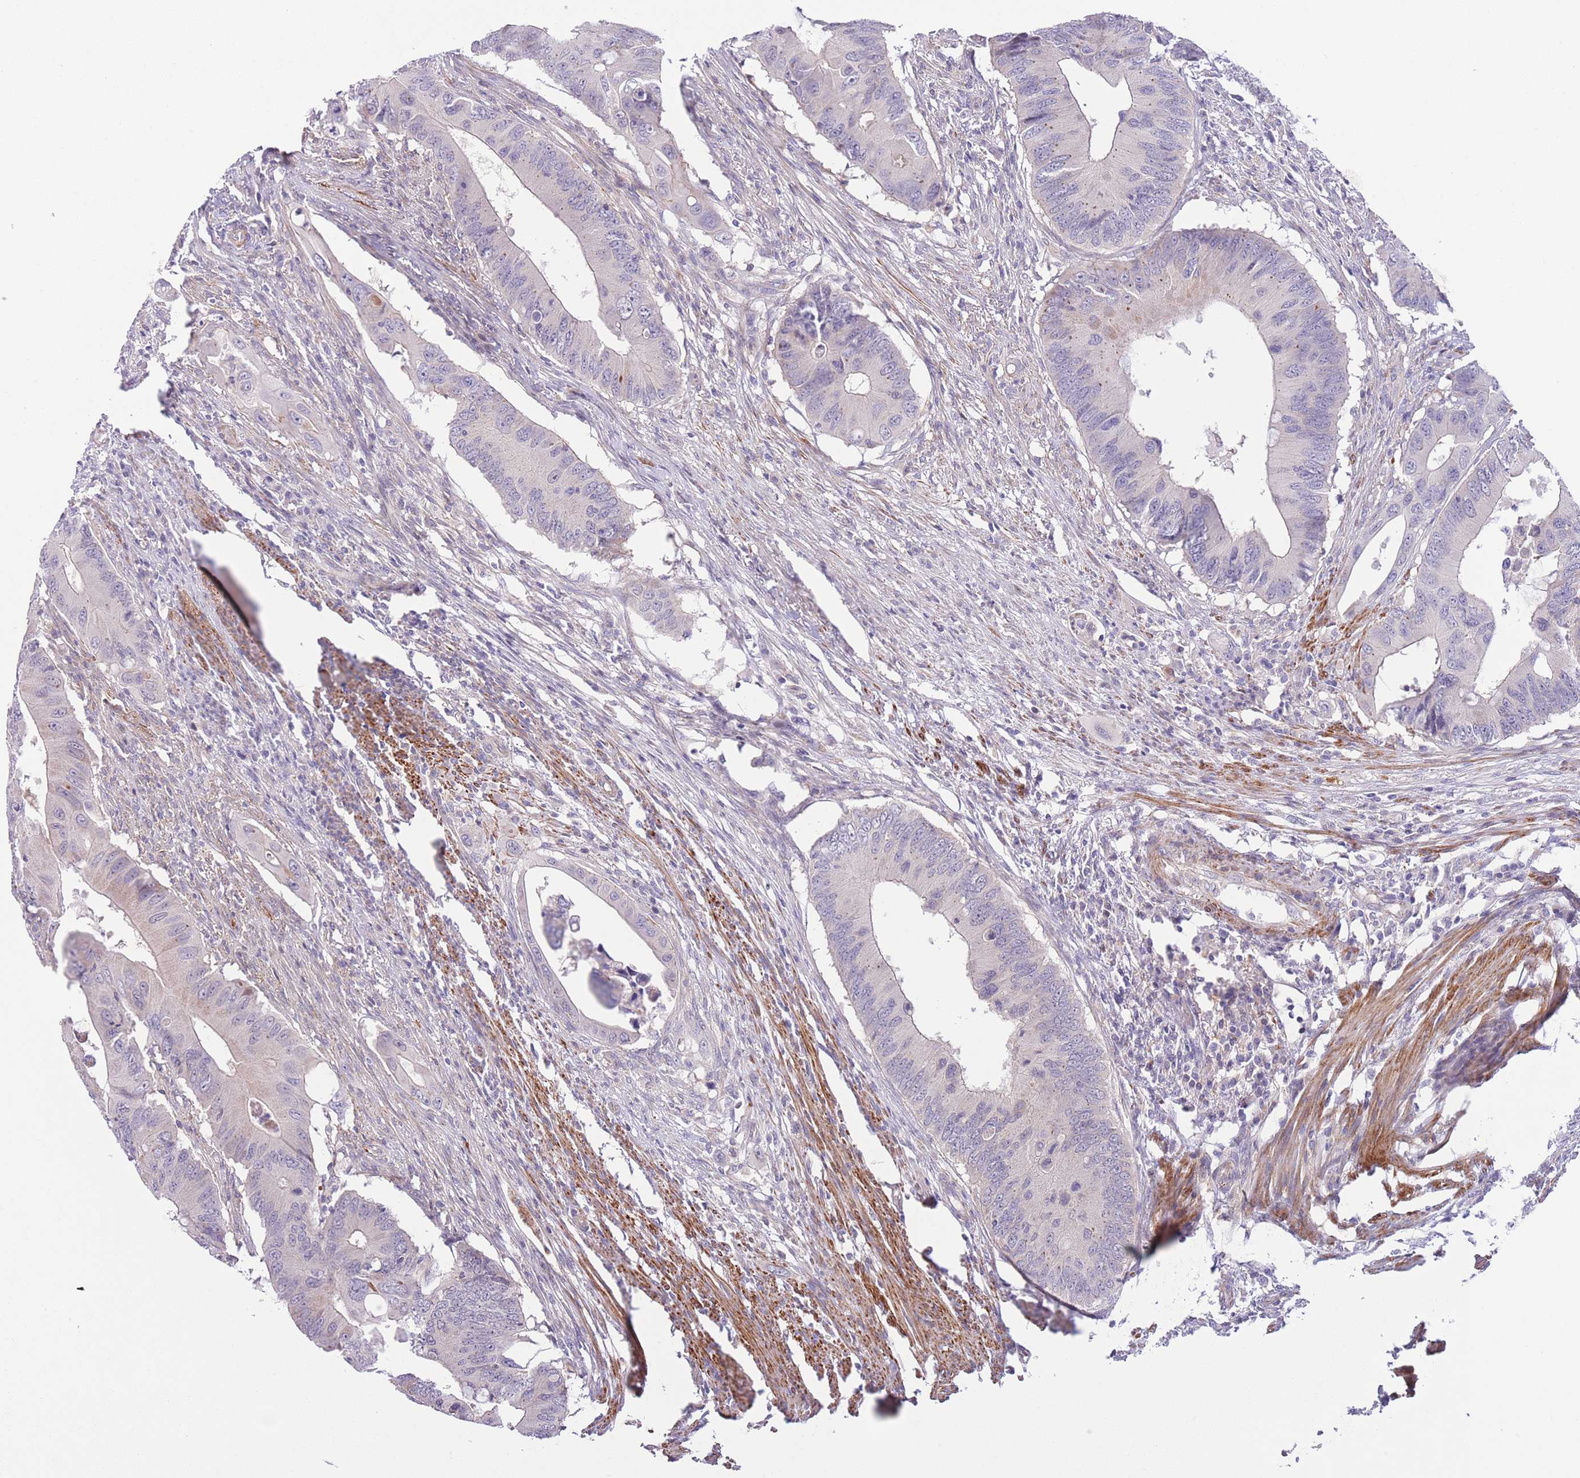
{"staining": {"intensity": "negative", "quantity": "none", "location": "none"}, "tissue": "colorectal cancer", "cell_type": "Tumor cells", "image_type": "cancer", "snomed": [{"axis": "morphology", "description": "Adenocarcinoma, NOS"}, {"axis": "topography", "description": "Colon"}], "caption": "Immunohistochemistry (IHC) photomicrograph of colorectal cancer (adenocarcinoma) stained for a protein (brown), which displays no expression in tumor cells.", "gene": "C9orf152", "patient": {"sex": "male", "age": 71}}